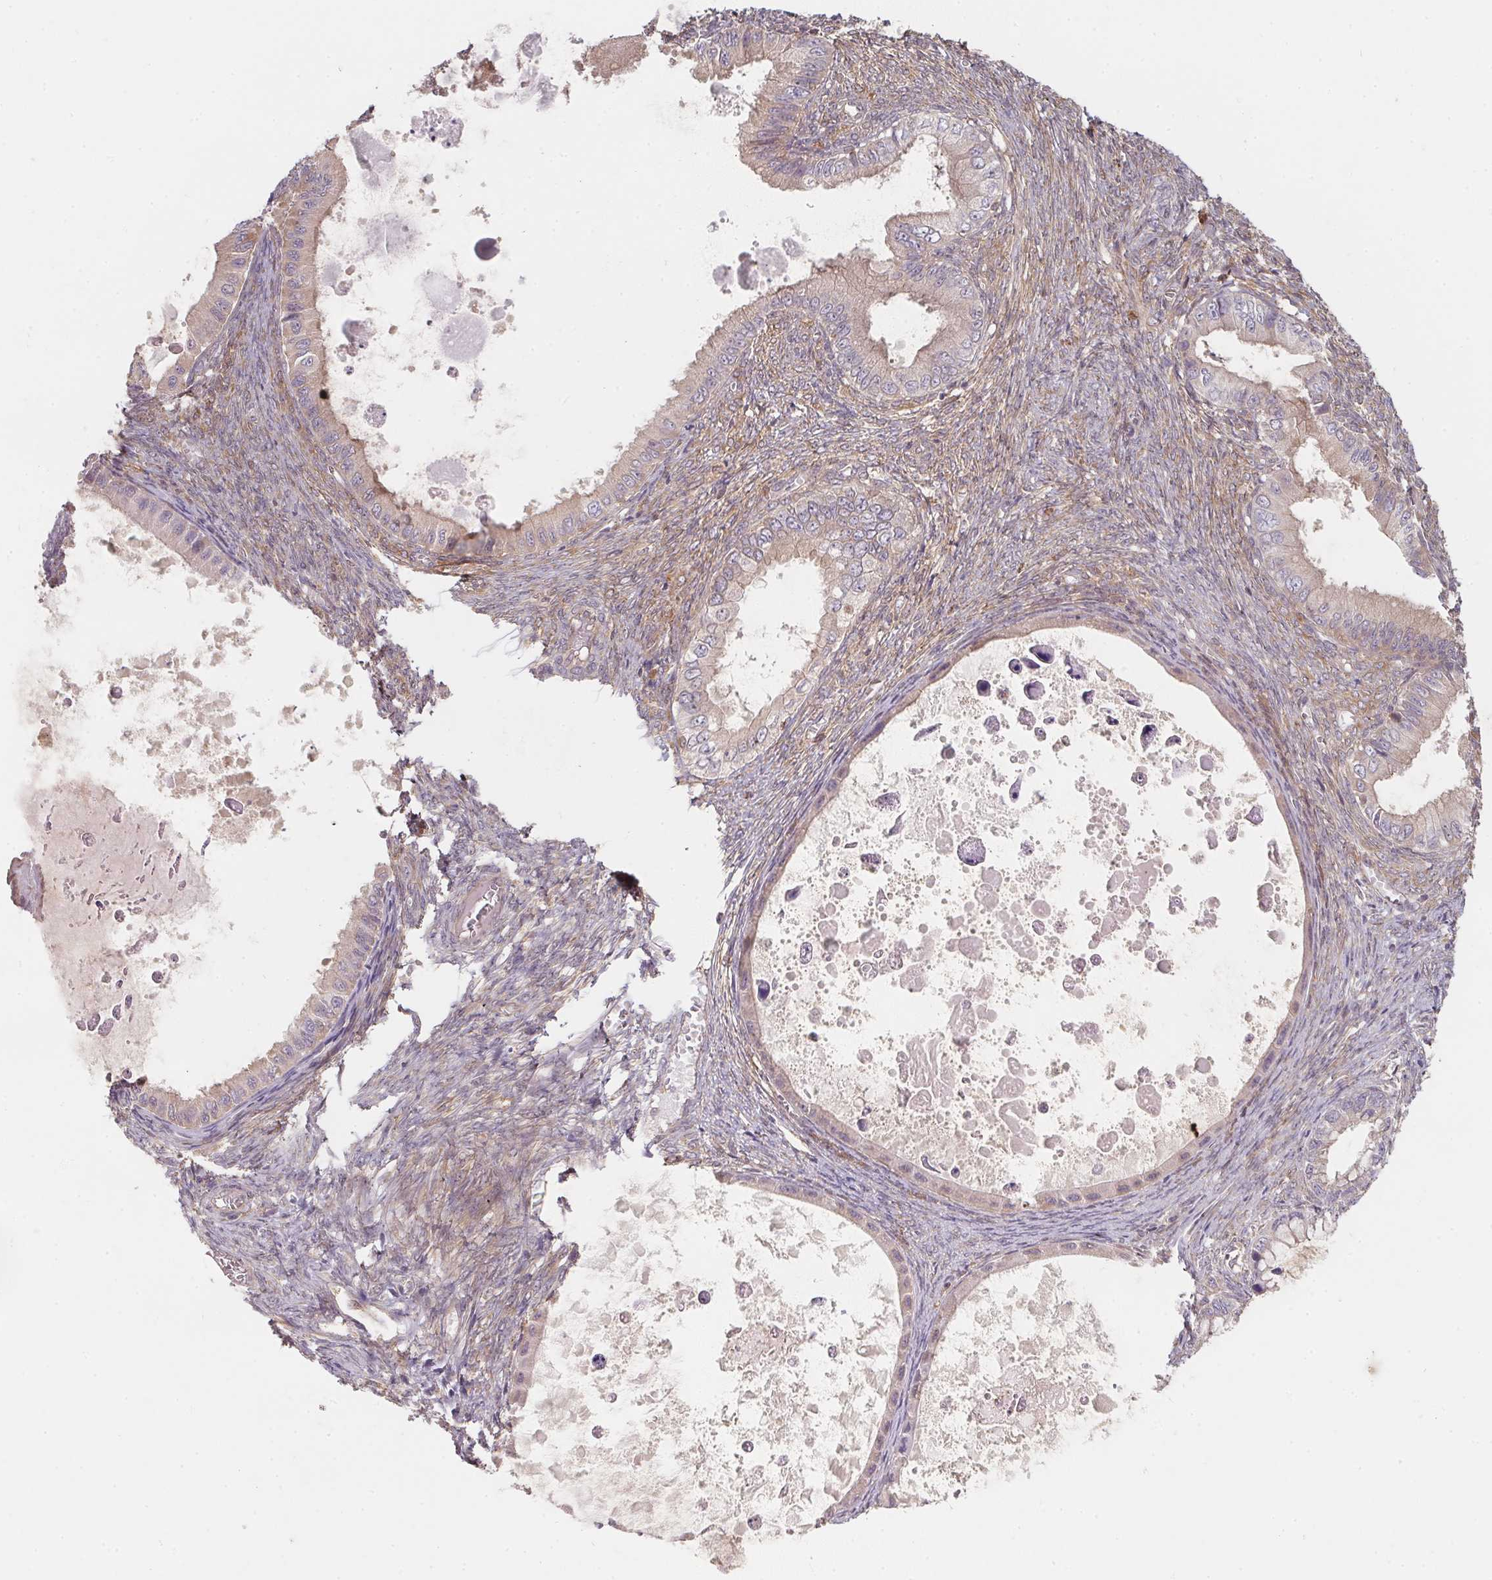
{"staining": {"intensity": "weak", "quantity": "25%-75%", "location": "cytoplasmic/membranous"}, "tissue": "ovarian cancer", "cell_type": "Tumor cells", "image_type": "cancer", "snomed": [{"axis": "morphology", "description": "Cystadenocarcinoma, mucinous, NOS"}, {"axis": "topography", "description": "Ovary"}], "caption": "This histopathology image demonstrates IHC staining of mucinous cystadenocarcinoma (ovarian), with low weak cytoplasmic/membranous staining in about 25%-75% of tumor cells.", "gene": "ANKRD13A", "patient": {"sex": "female", "age": 64}}